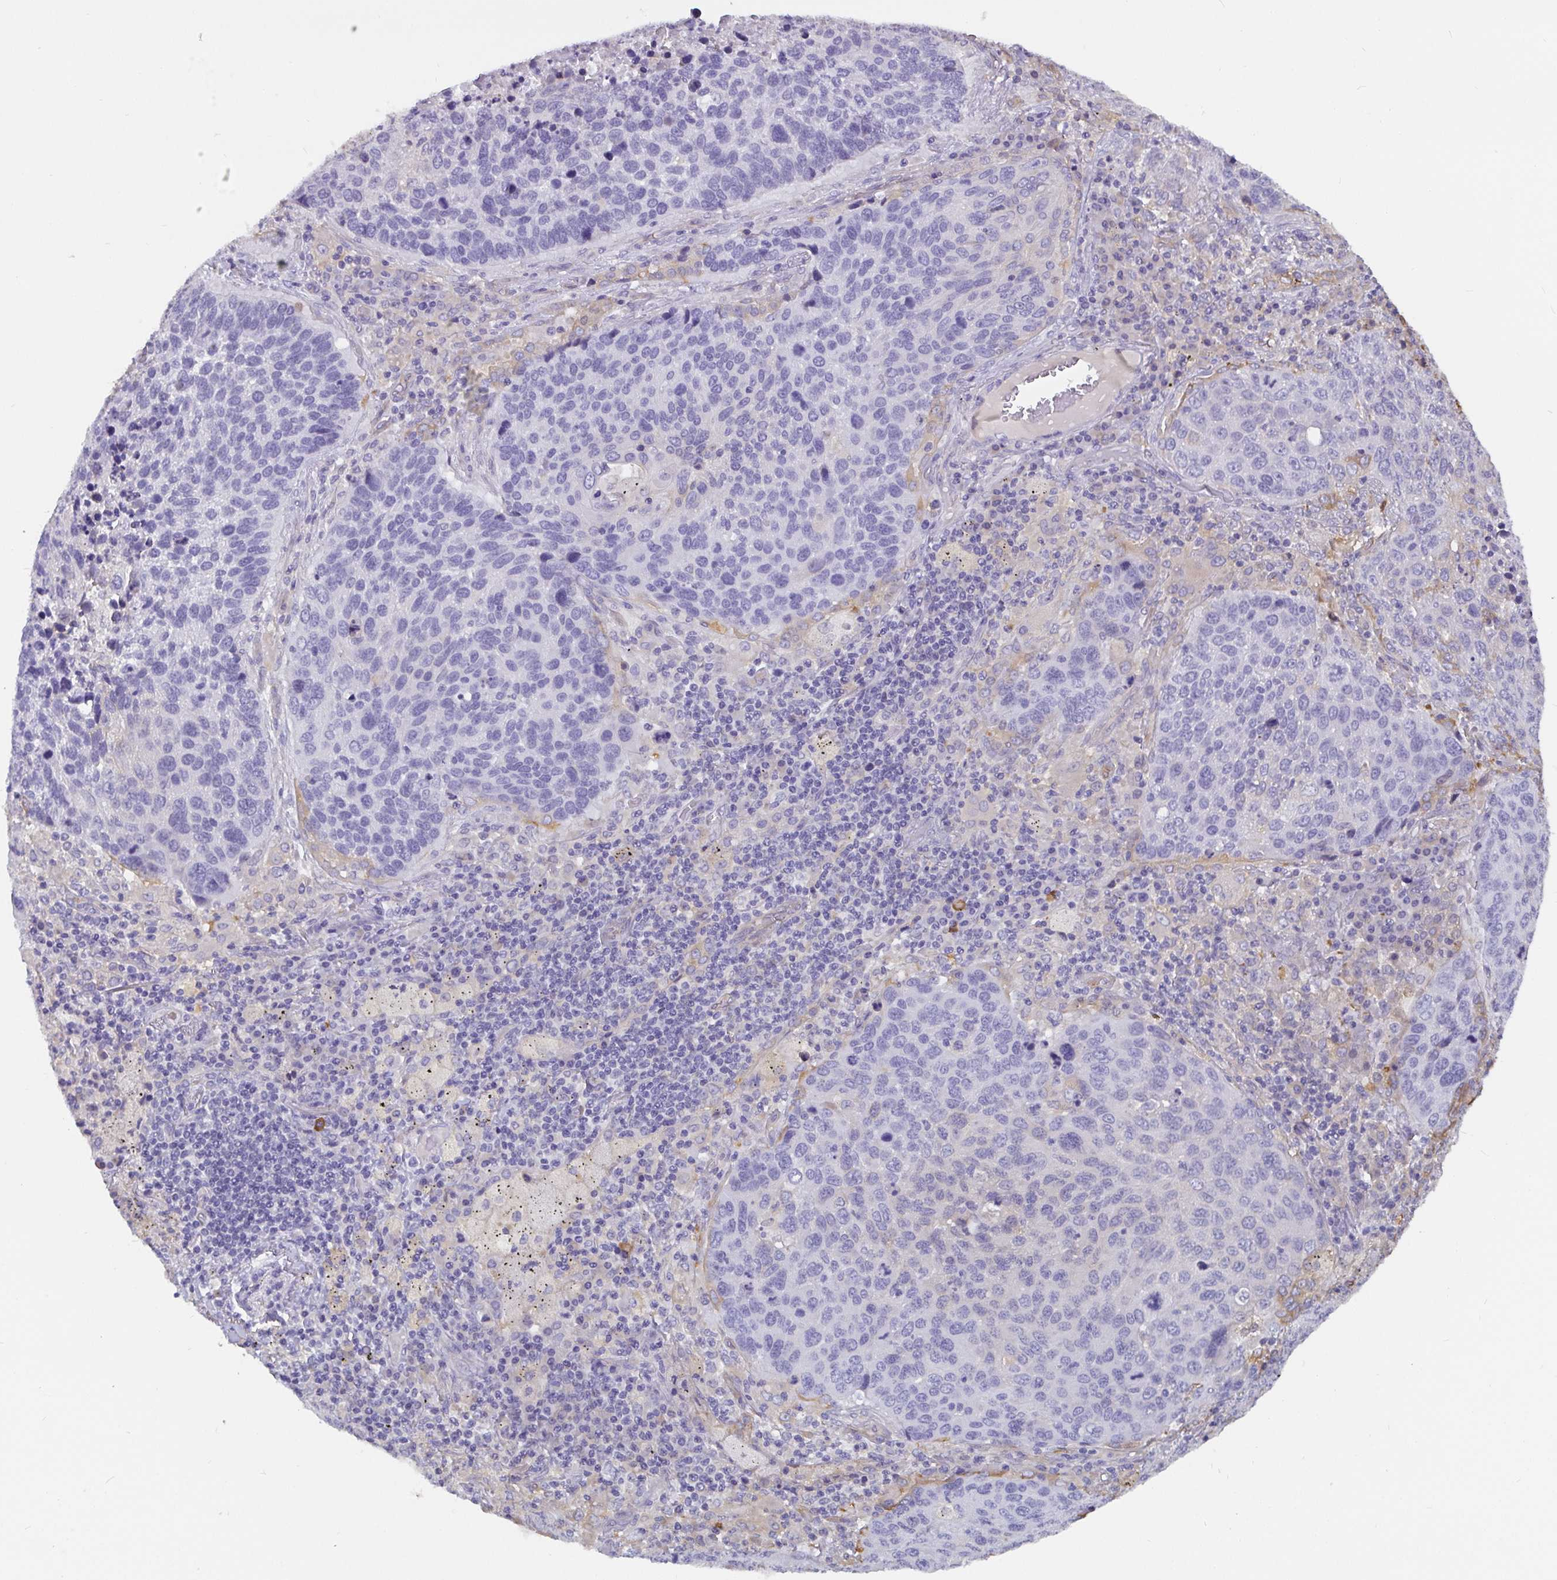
{"staining": {"intensity": "negative", "quantity": "none", "location": "none"}, "tissue": "lung cancer", "cell_type": "Tumor cells", "image_type": "cancer", "snomed": [{"axis": "morphology", "description": "Squamous cell carcinoma, NOS"}, {"axis": "topography", "description": "Lung"}], "caption": "Immunohistochemistry (IHC) of human lung squamous cell carcinoma reveals no expression in tumor cells. (Brightfield microscopy of DAB (3,3'-diaminobenzidine) immunohistochemistry (IHC) at high magnification).", "gene": "ADAMTS6", "patient": {"sex": "male", "age": 68}}